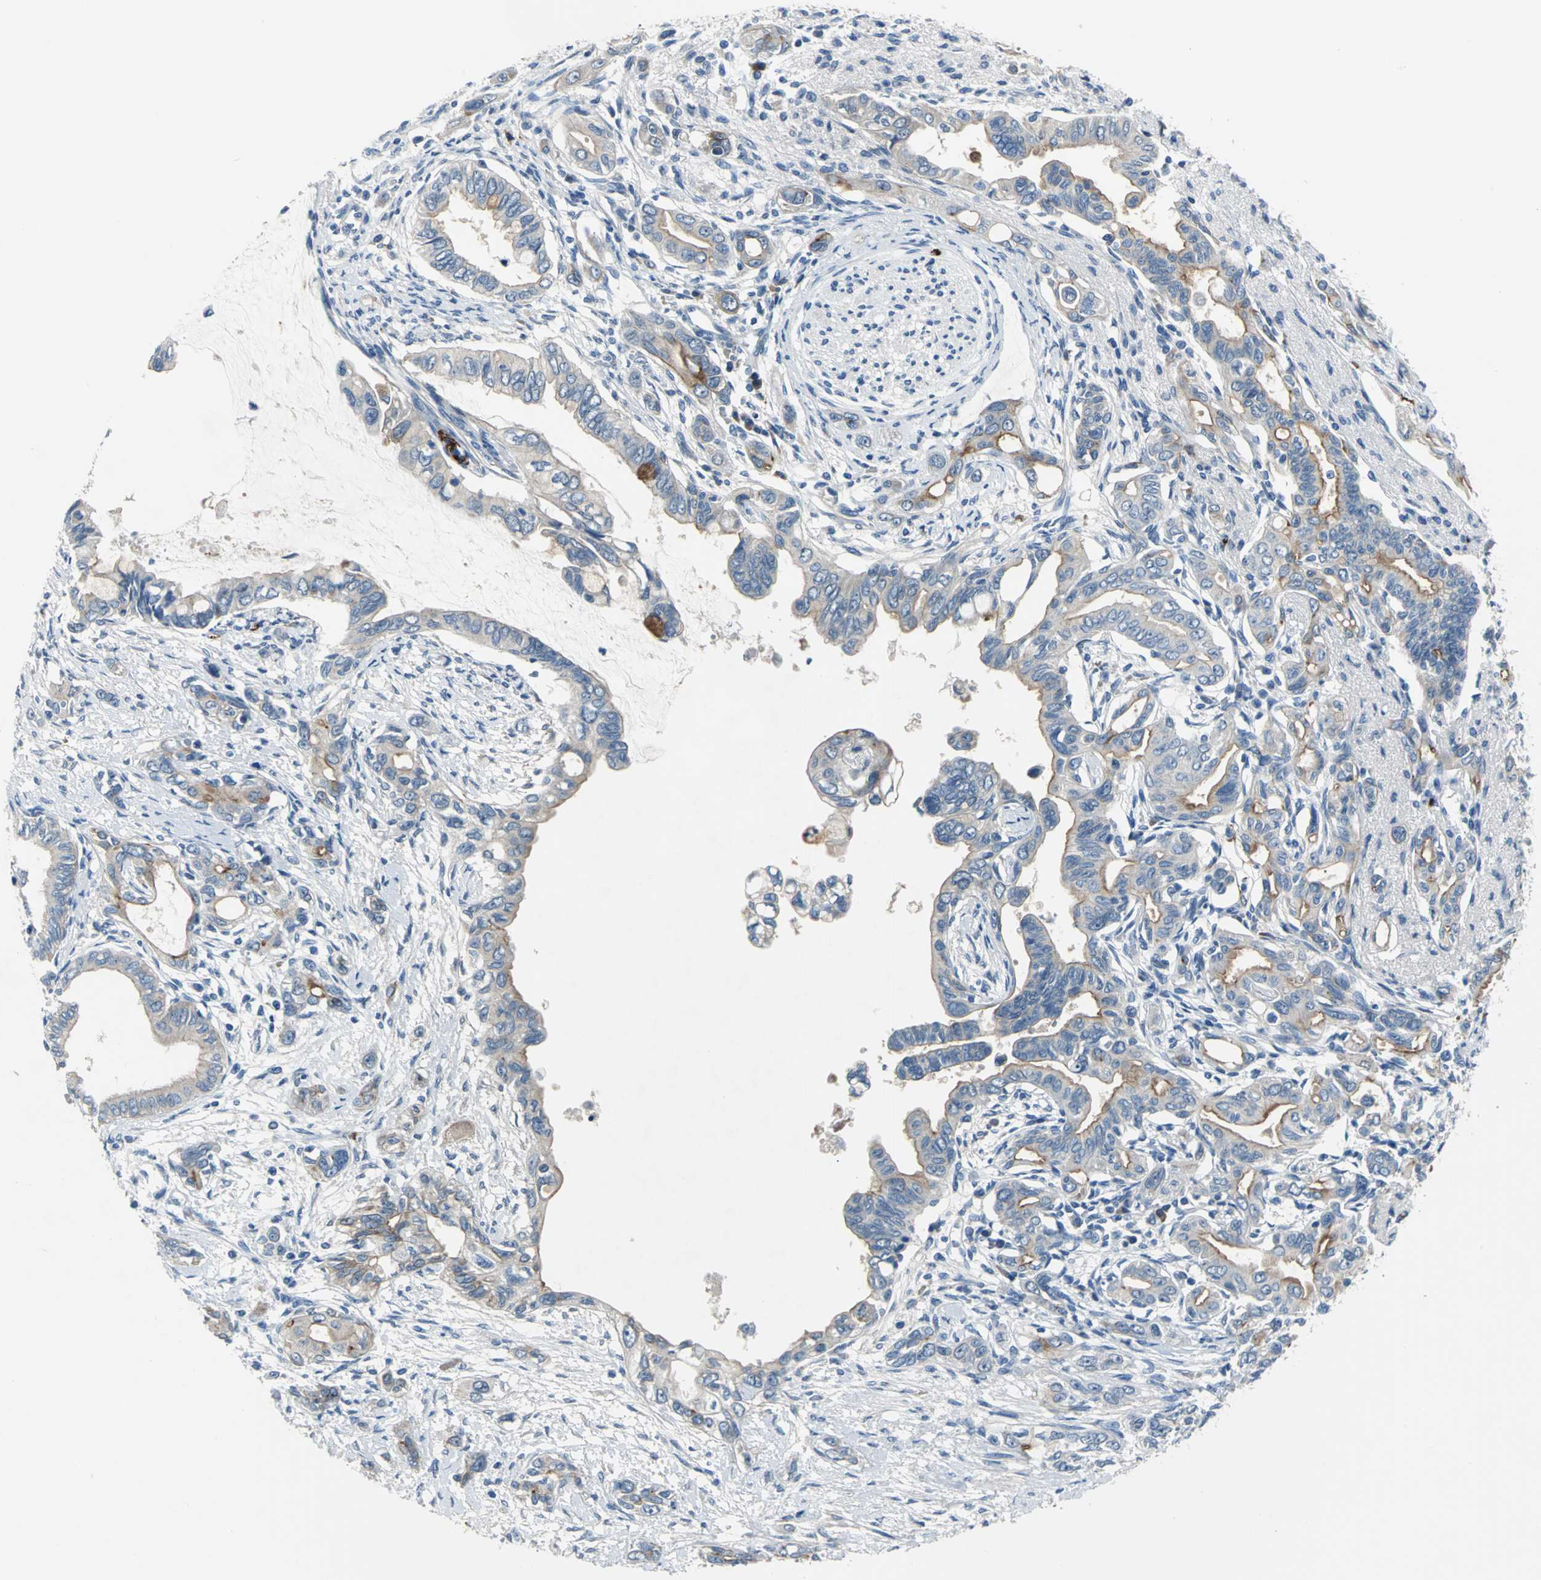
{"staining": {"intensity": "moderate", "quantity": ">75%", "location": "cytoplasmic/membranous"}, "tissue": "pancreatic cancer", "cell_type": "Tumor cells", "image_type": "cancer", "snomed": [{"axis": "morphology", "description": "Adenocarcinoma, NOS"}, {"axis": "topography", "description": "Pancreas"}], "caption": "Immunohistochemical staining of human pancreatic cancer displays medium levels of moderate cytoplasmic/membranous protein positivity in approximately >75% of tumor cells.", "gene": "SELP", "patient": {"sex": "female", "age": 60}}